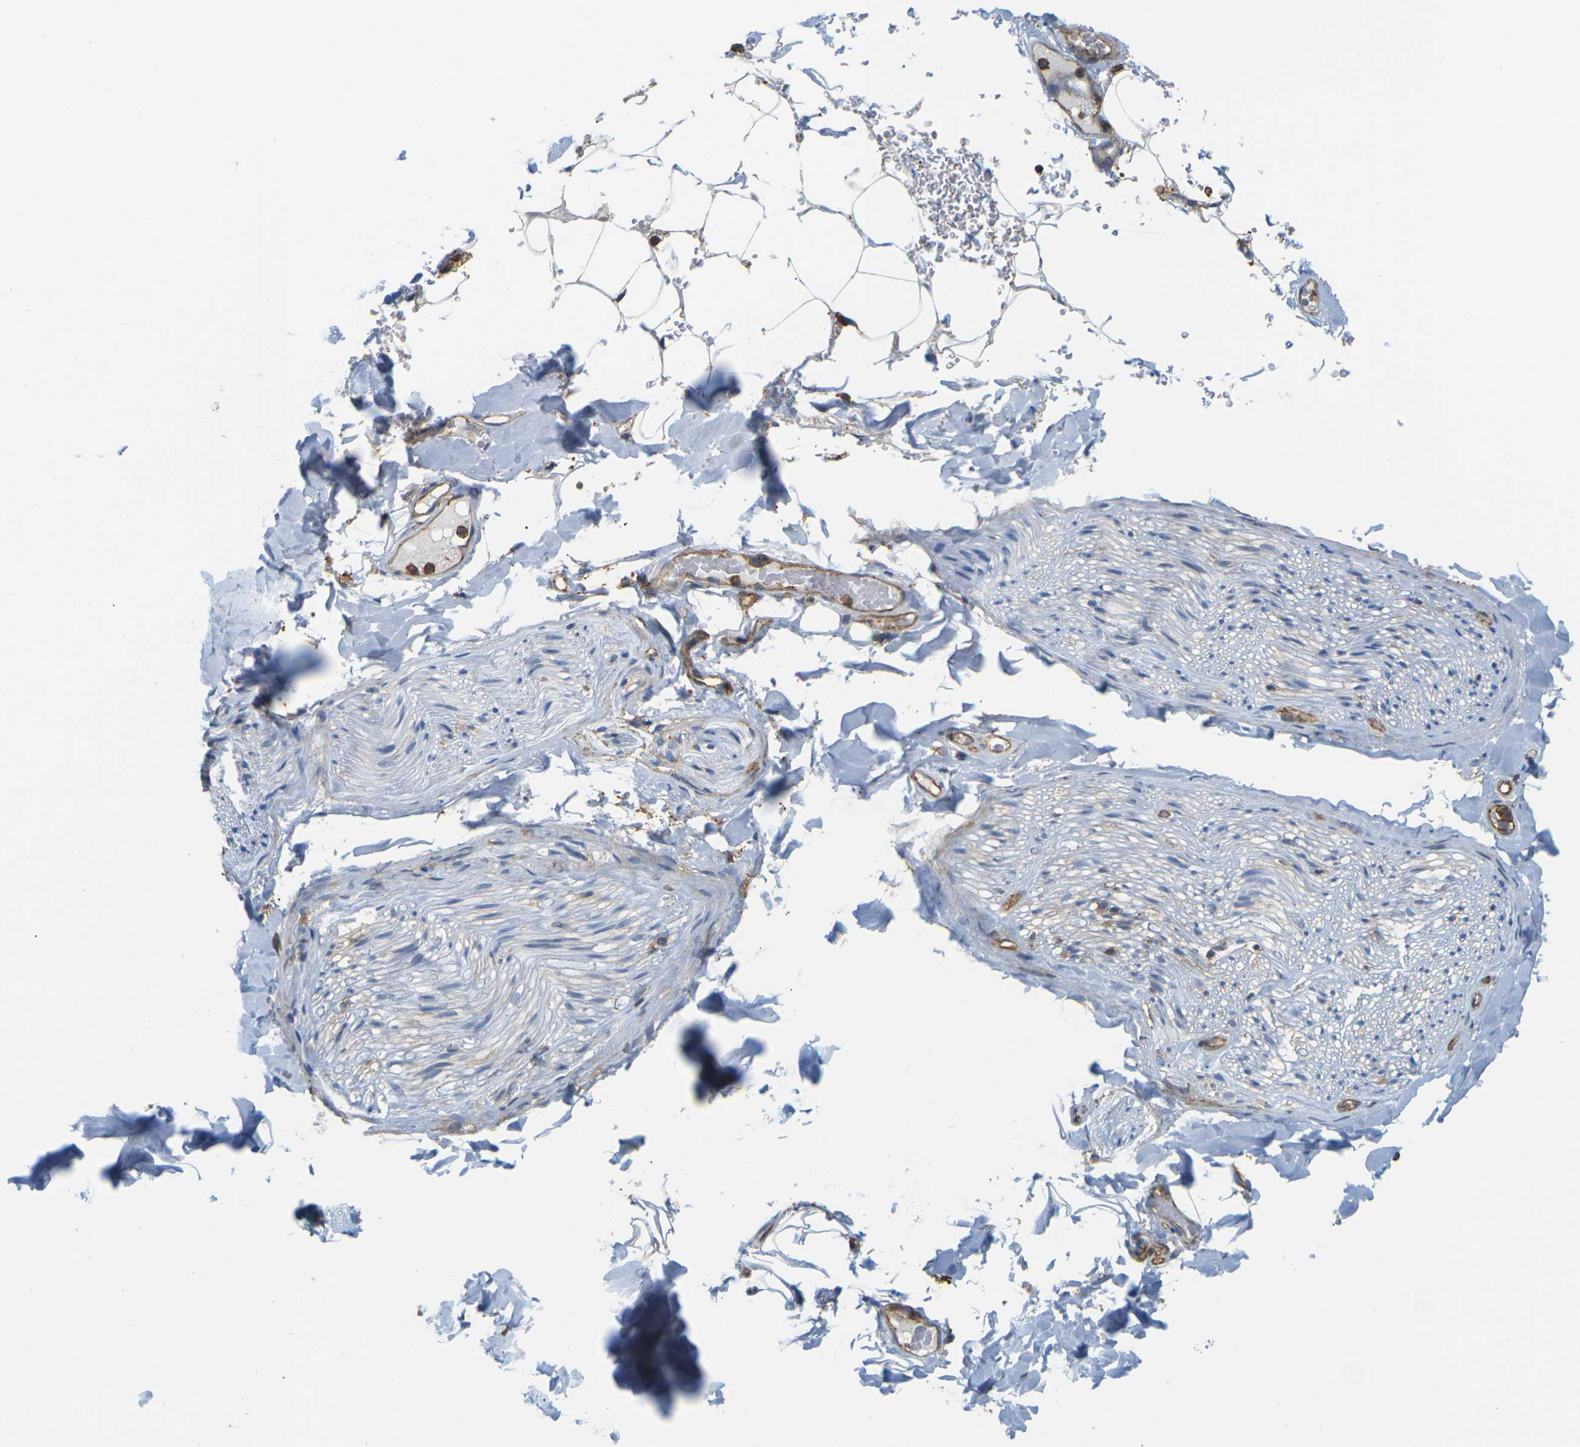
{"staining": {"intensity": "negative", "quantity": "none", "location": "none"}, "tissue": "adipose tissue", "cell_type": "Adipocytes", "image_type": "normal", "snomed": [{"axis": "morphology", "description": "Normal tissue, NOS"}, {"axis": "topography", "description": "Peripheral nerve tissue"}], "caption": "DAB immunohistochemical staining of benign human adipose tissue demonstrates no significant staining in adipocytes.", "gene": "IQGAP1", "patient": {"sex": "male", "age": 70}}